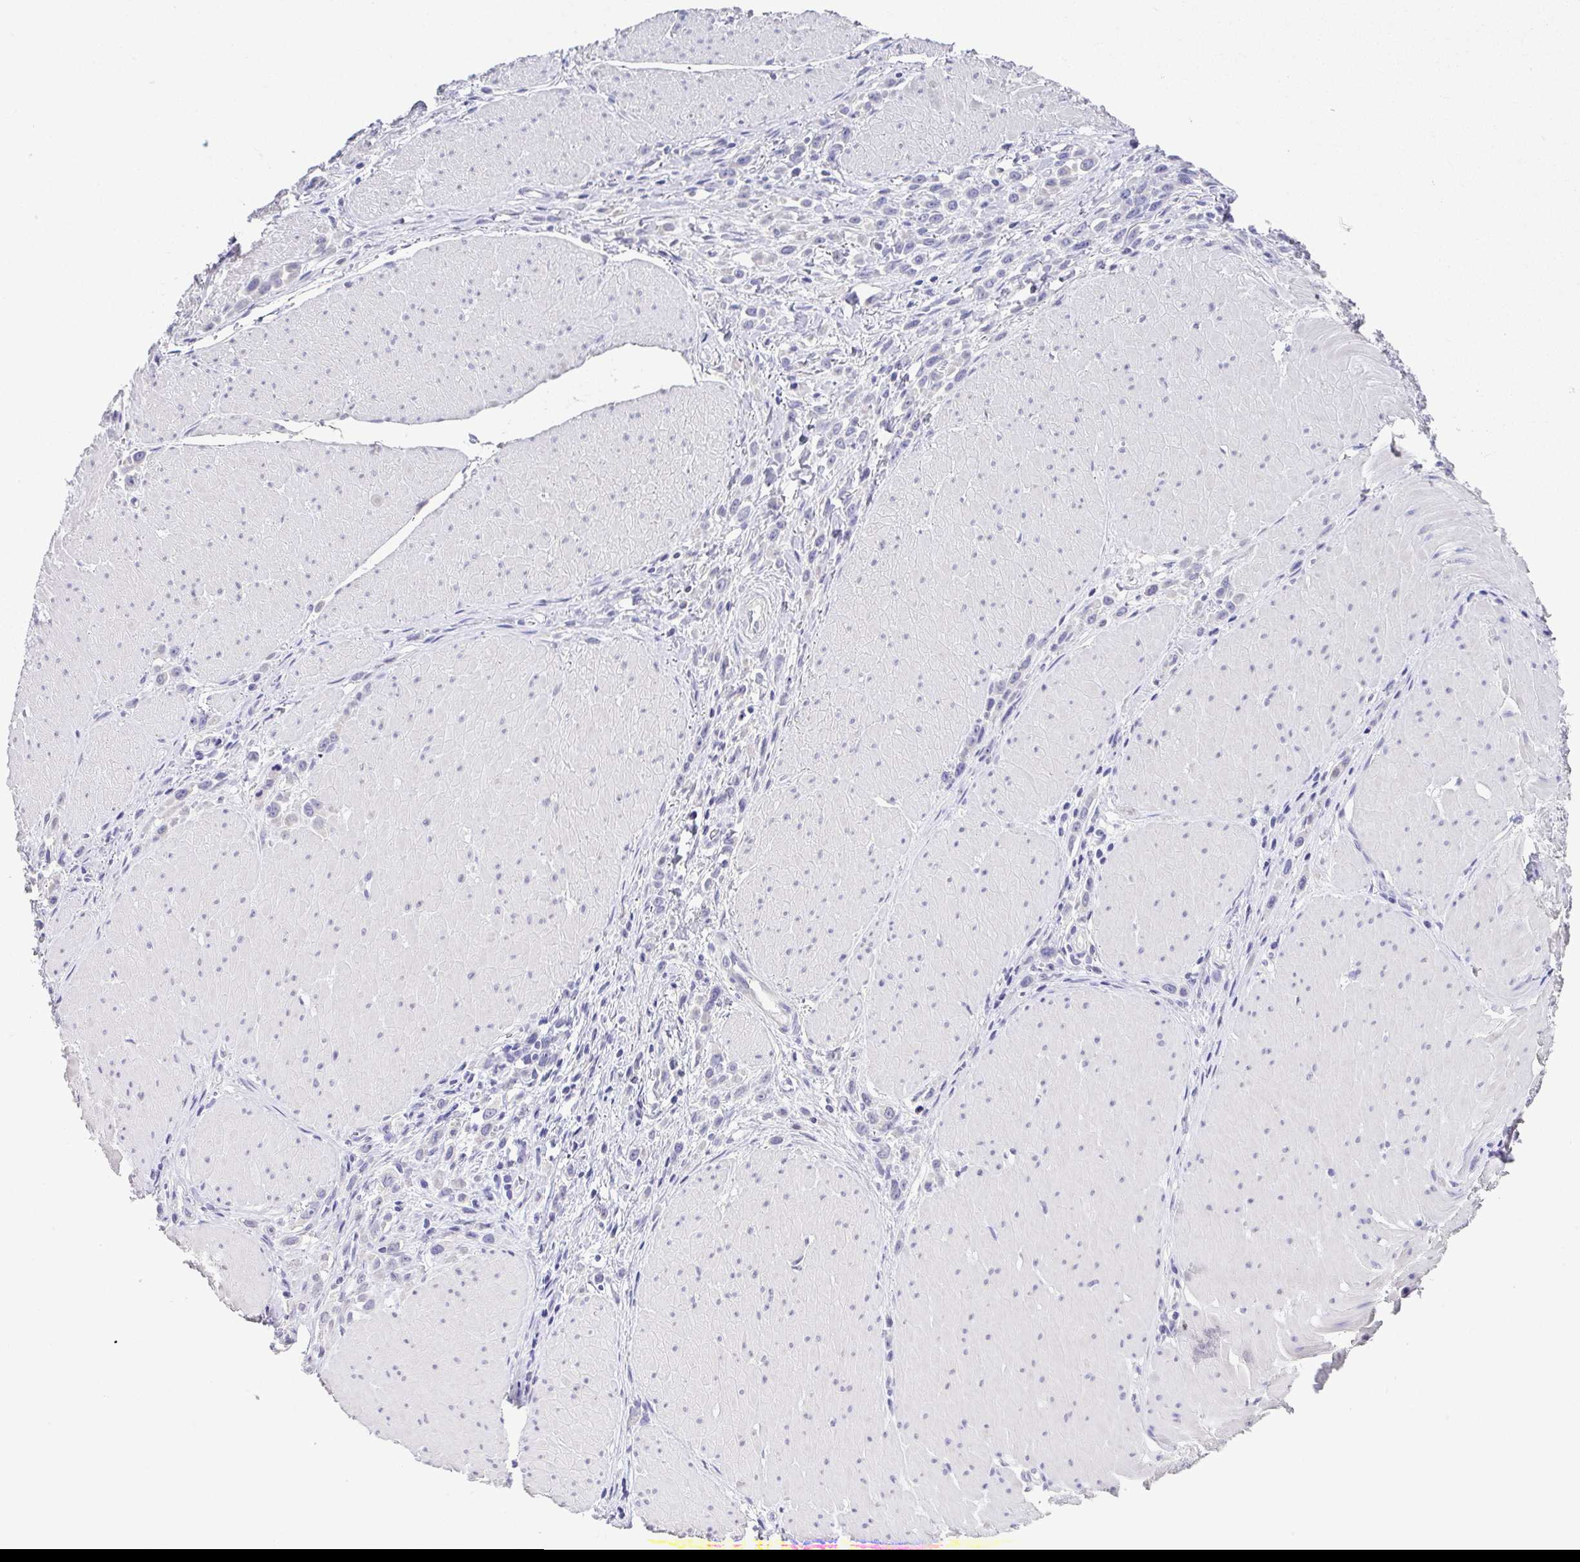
{"staining": {"intensity": "negative", "quantity": "none", "location": "none"}, "tissue": "stomach cancer", "cell_type": "Tumor cells", "image_type": "cancer", "snomed": [{"axis": "morphology", "description": "Adenocarcinoma, NOS"}, {"axis": "topography", "description": "Stomach"}], "caption": "Histopathology image shows no protein positivity in tumor cells of stomach cancer (adenocarcinoma) tissue.", "gene": "RDH11", "patient": {"sex": "male", "age": 47}}